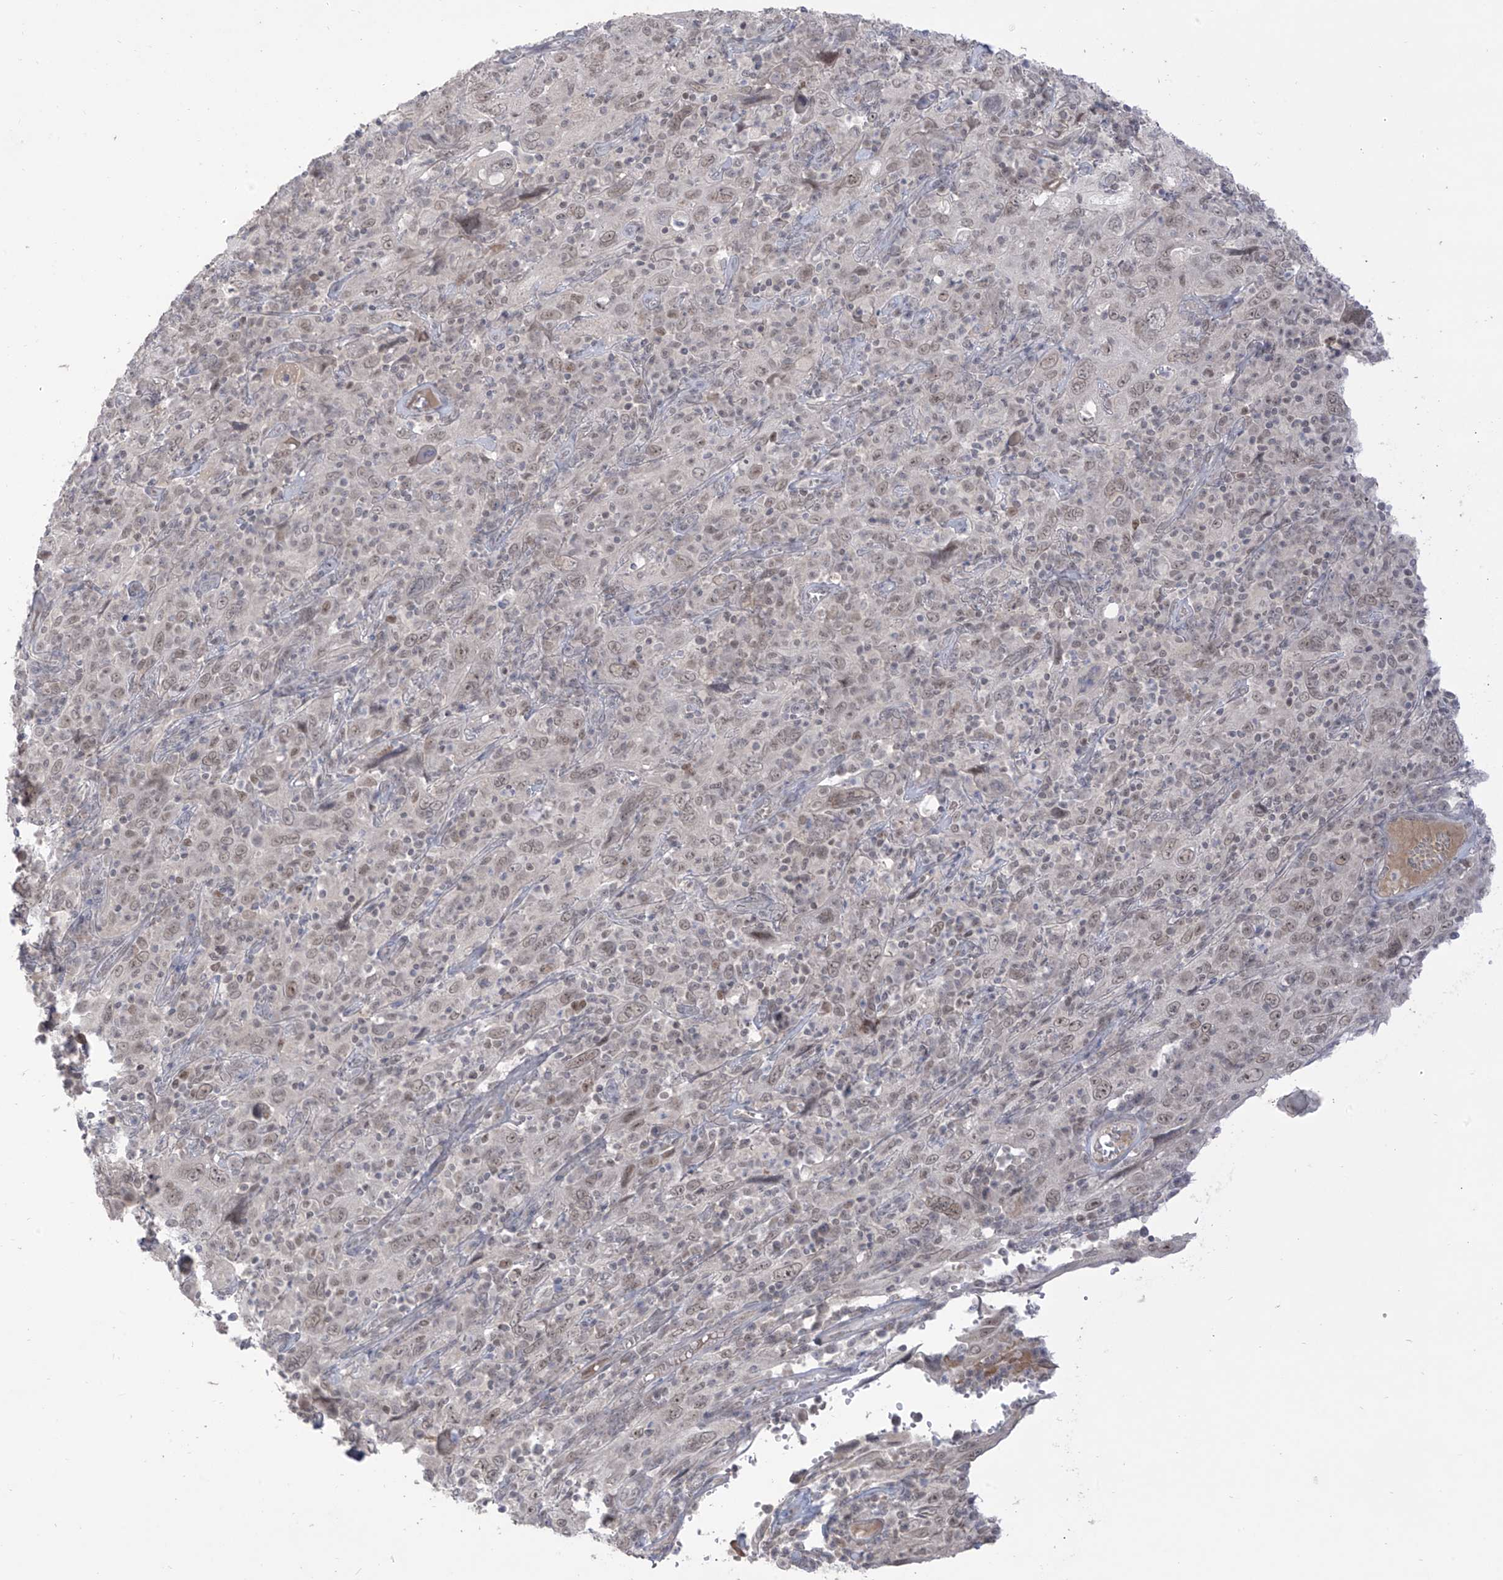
{"staining": {"intensity": "weak", "quantity": "25%-75%", "location": "nuclear"}, "tissue": "cervical cancer", "cell_type": "Tumor cells", "image_type": "cancer", "snomed": [{"axis": "morphology", "description": "Squamous cell carcinoma, NOS"}, {"axis": "topography", "description": "Cervix"}], "caption": "Immunohistochemical staining of human cervical cancer (squamous cell carcinoma) displays low levels of weak nuclear expression in about 25%-75% of tumor cells. (brown staining indicates protein expression, while blue staining denotes nuclei).", "gene": "OGT", "patient": {"sex": "female", "age": 46}}